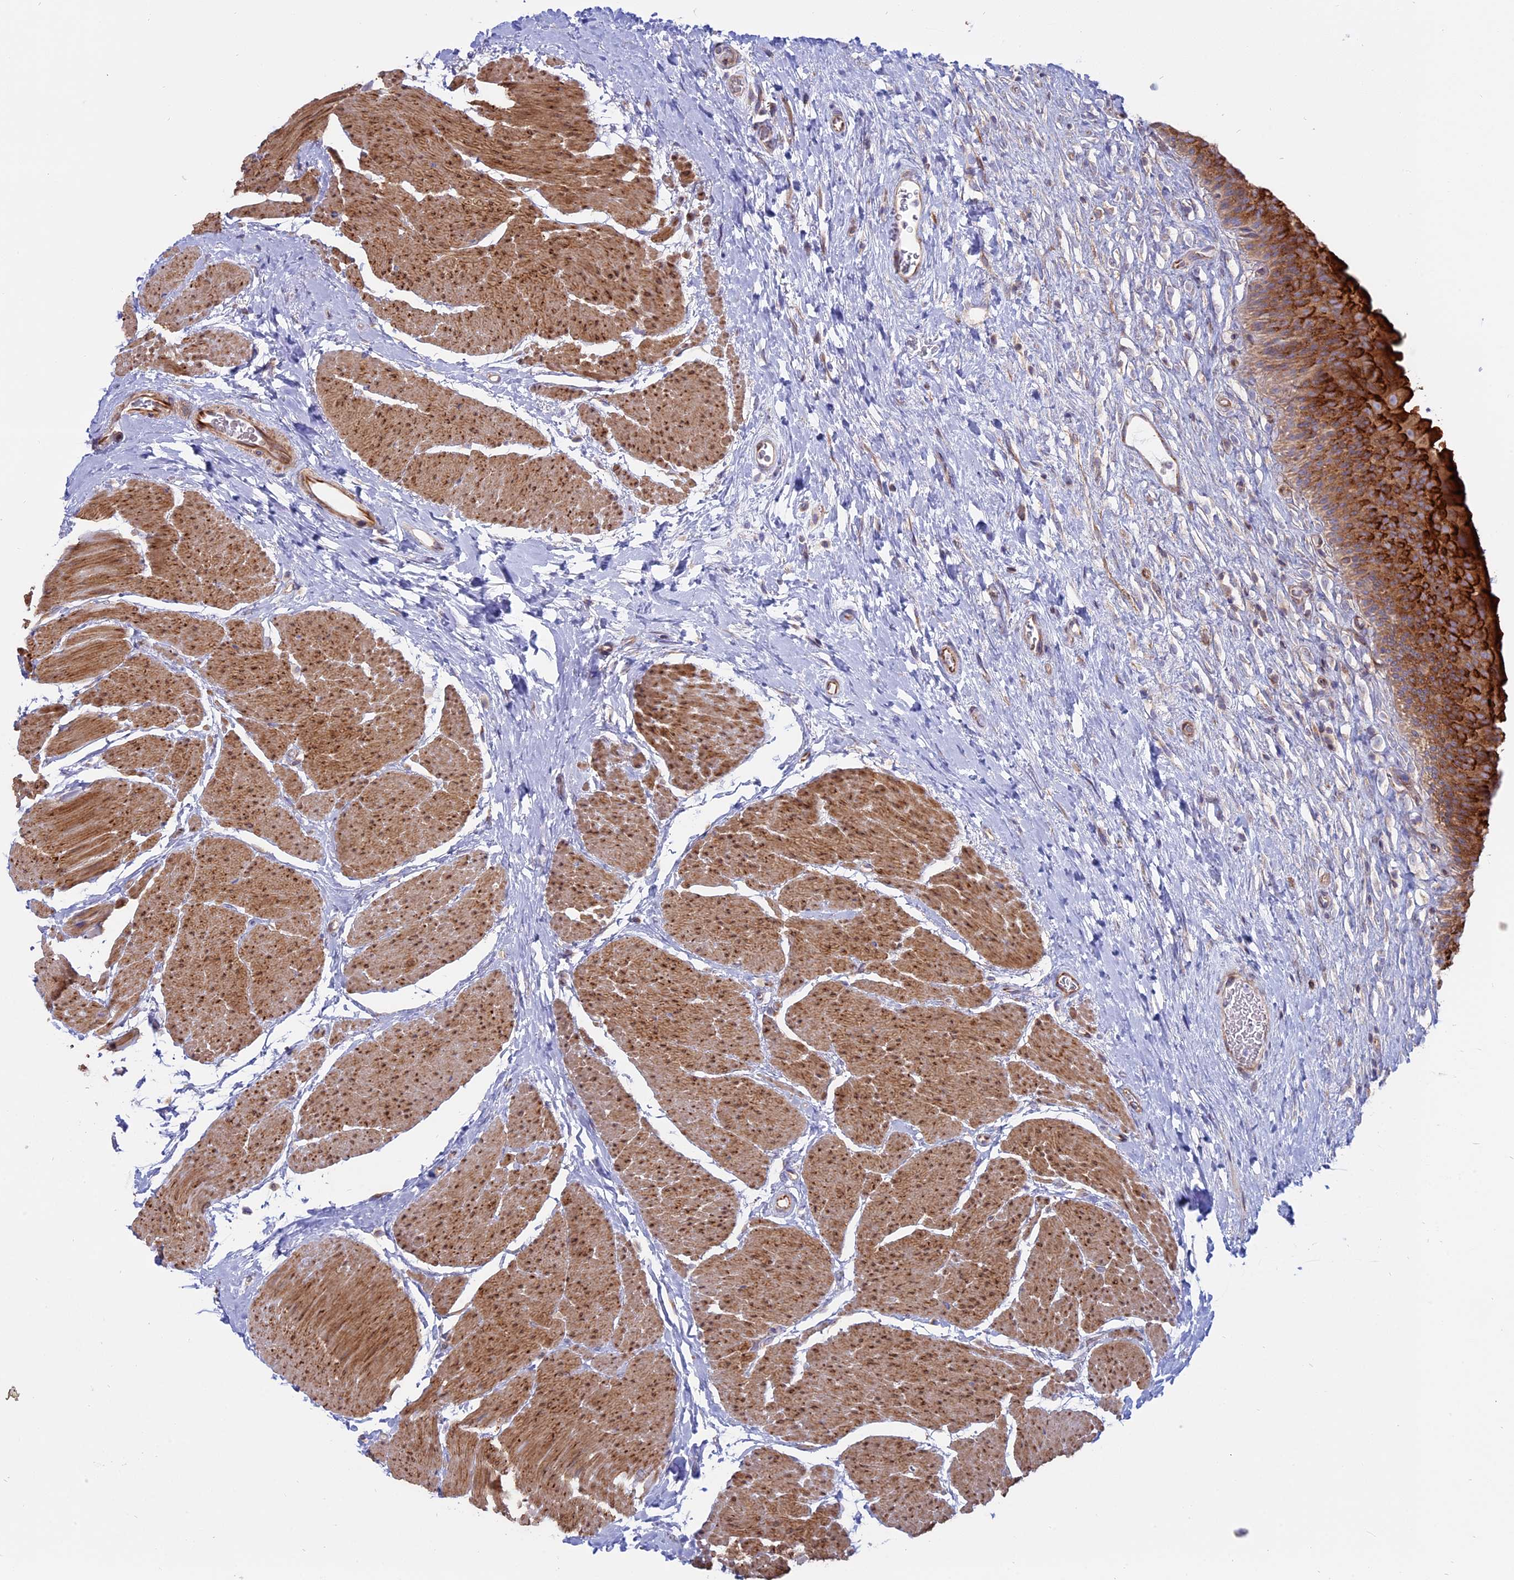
{"staining": {"intensity": "strong", "quantity": ">75%", "location": "cytoplasmic/membranous"}, "tissue": "urinary bladder", "cell_type": "Urothelial cells", "image_type": "normal", "snomed": [{"axis": "morphology", "description": "Normal tissue, NOS"}, {"axis": "topography", "description": "Urinary bladder"}], "caption": "DAB (3,3'-diaminobenzidine) immunohistochemical staining of benign urinary bladder displays strong cytoplasmic/membranous protein staining in approximately >75% of urothelial cells. (Stains: DAB in brown, nuclei in blue, Microscopy: brightfield microscopy at high magnification).", "gene": "MYO5B", "patient": {"sex": "male", "age": 74}}